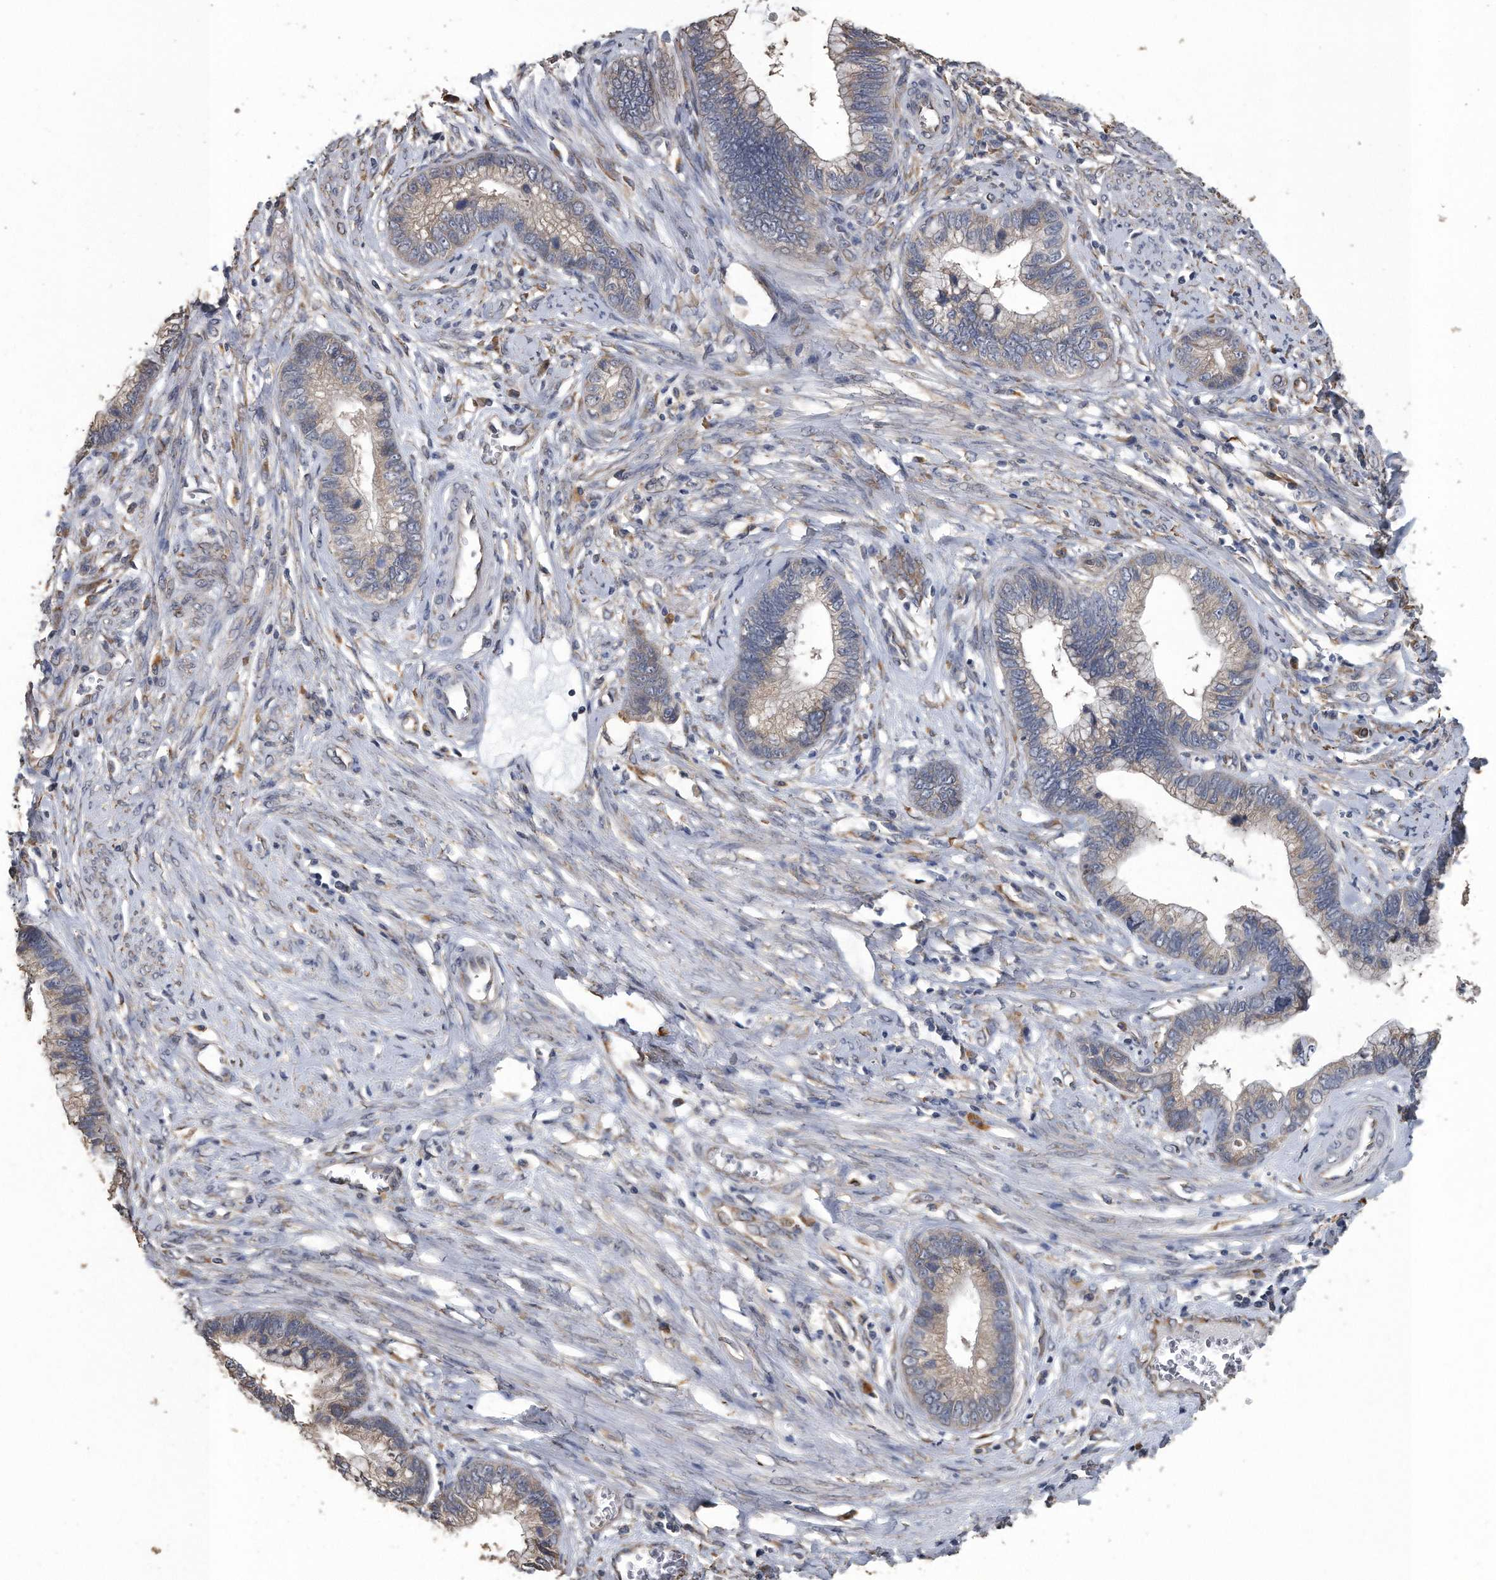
{"staining": {"intensity": "weak", "quantity": "25%-75%", "location": "cytoplasmic/membranous"}, "tissue": "cervical cancer", "cell_type": "Tumor cells", "image_type": "cancer", "snomed": [{"axis": "morphology", "description": "Adenocarcinoma, NOS"}, {"axis": "topography", "description": "Cervix"}], "caption": "A brown stain labels weak cytoplasmic/membranous staining of a protein in cervical adenocarcinoma tumor cells.", "gene": "PCLO", "patient": {"sex": "female", "age": 44}}